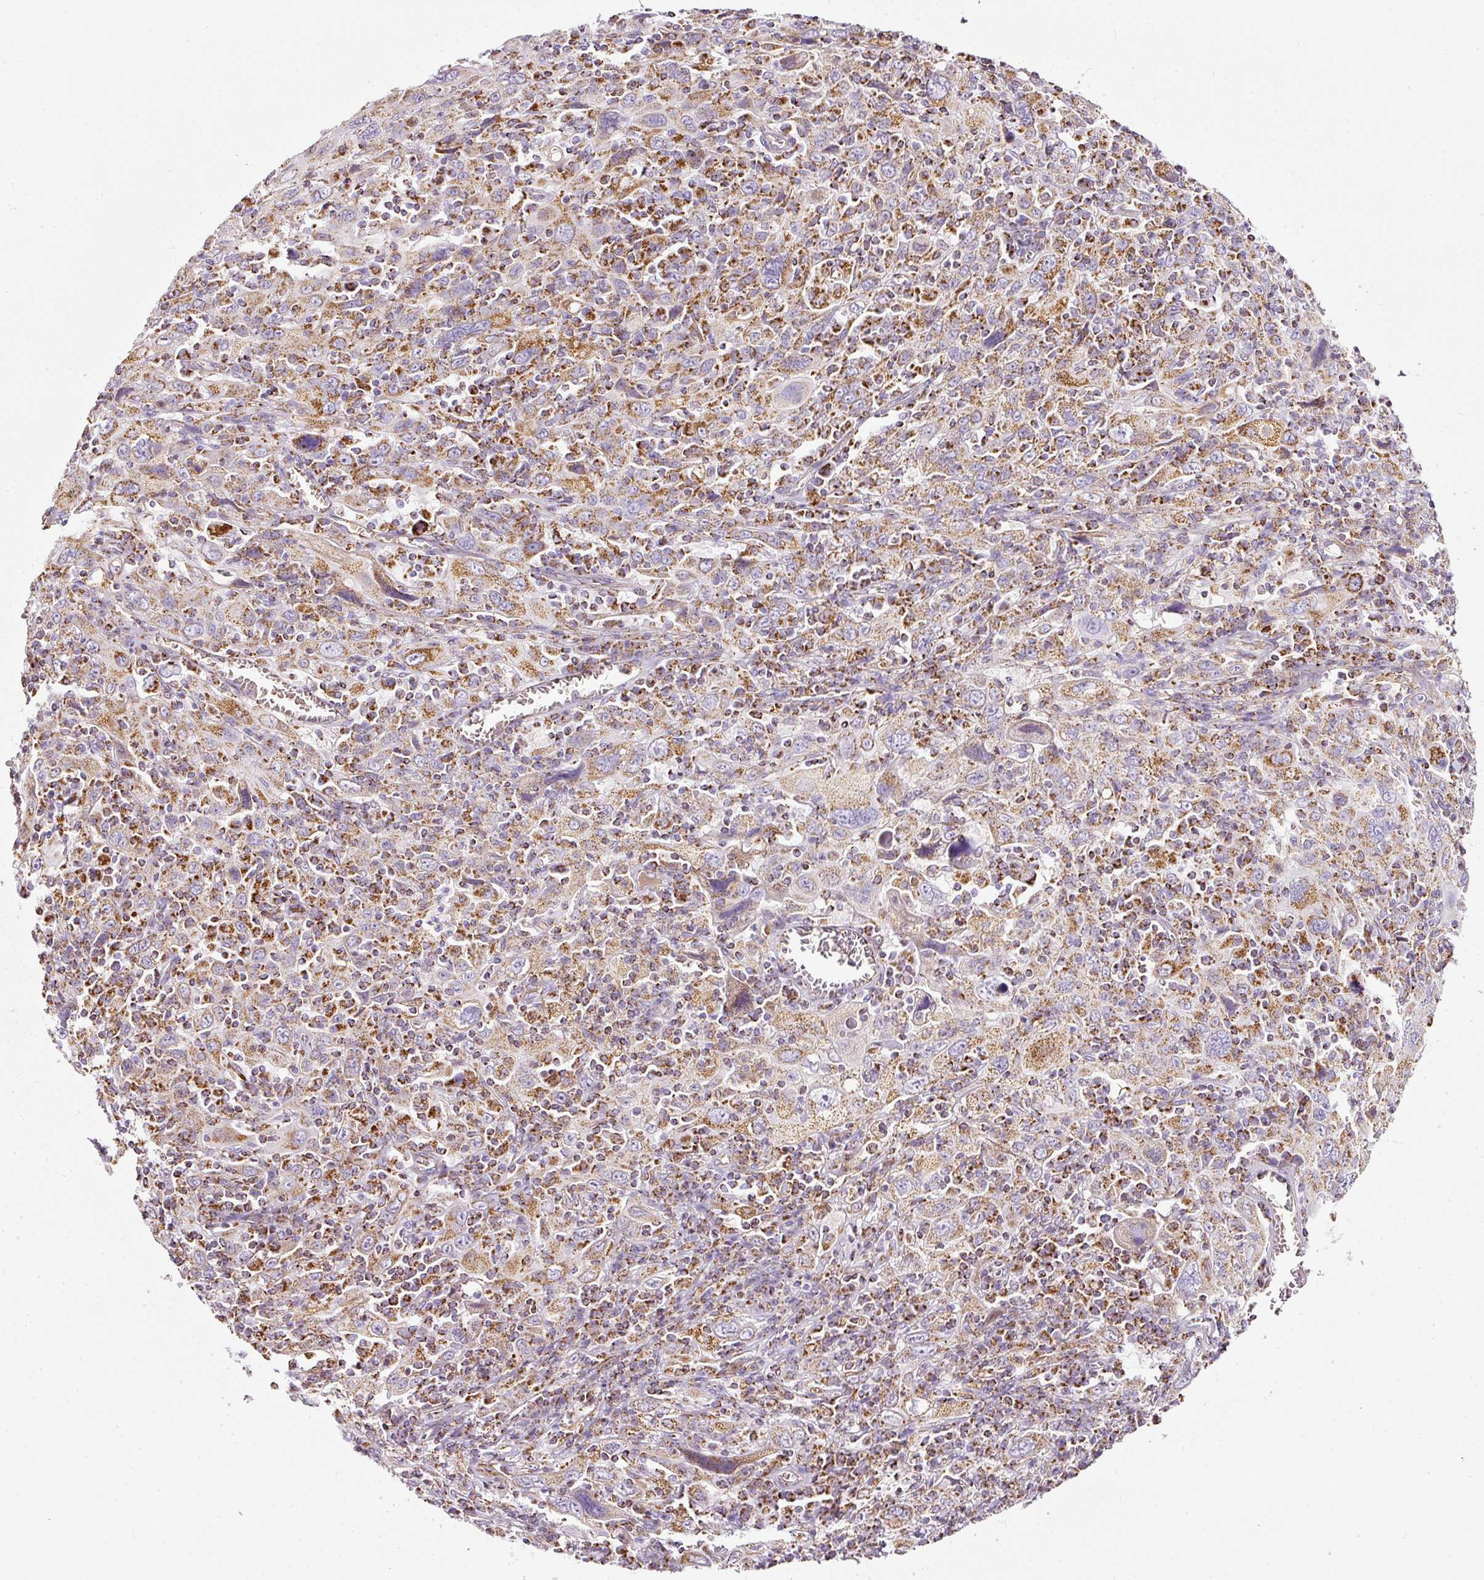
{"staining": {"intensity": "moderate", "quantity": "25%-75%", "location": "cytoplasmic/membranous"}, "tissue": "cervical cancer", "cell_type": "Tumor cells", "image_type": "cancer", "snomed": [{"axis": "morphology", "description": "Squamous cell carcinoma, NOS"}, {"axis": "topography", "description": "Cervix"}], "caption": "Human cervical squamous cell carcinoma stained with a protein marker shows moderate staining in tumor cells.", "gene": "SDHA", "patient": {"sex": "female", "age": 46}}